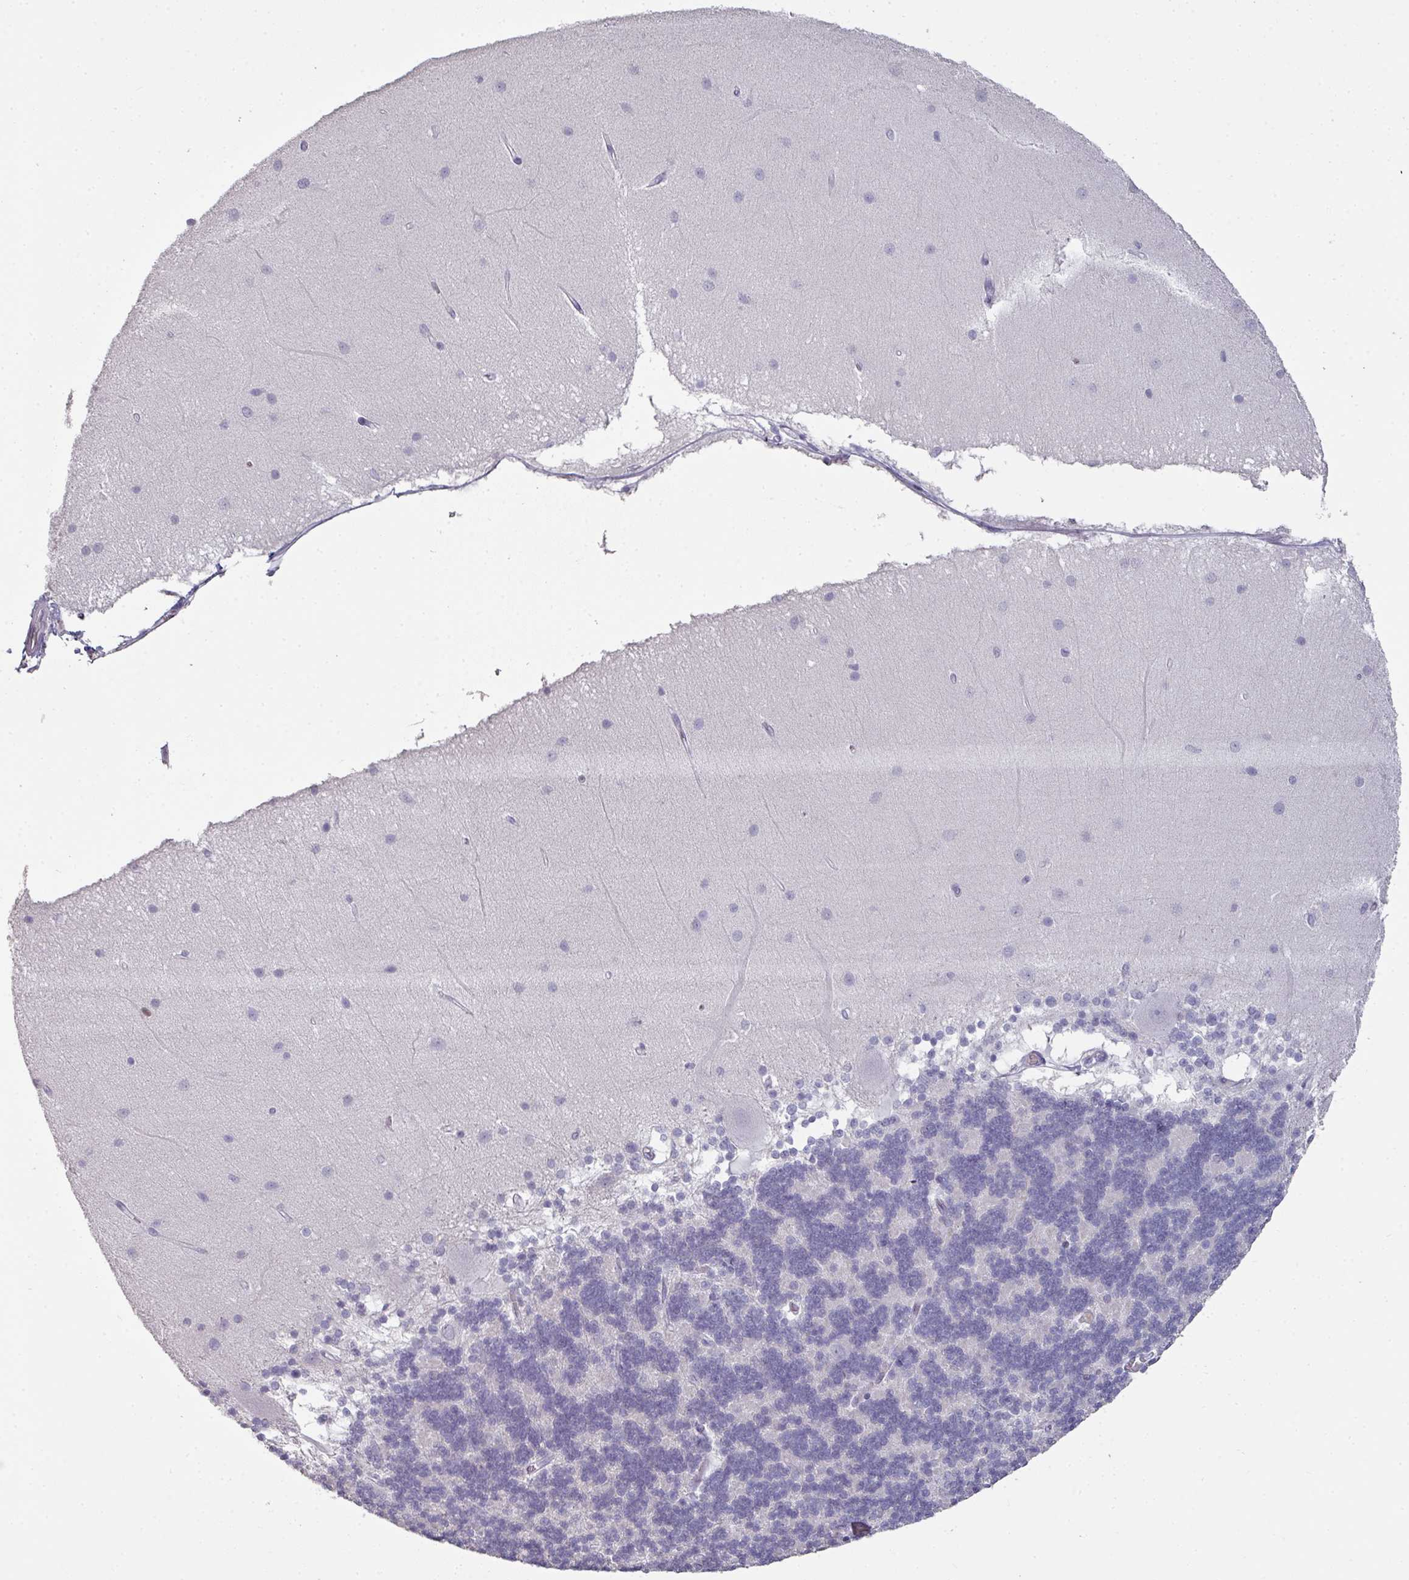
{"staining": {"intensity": "negative", "quantity": "none", "location": "none"}, "tissue": "cerebellum", "cell_type": "Cells in granular layer", "image_type": "normal", "snomed": [{"axis": "morphology", "description": "Normal tissue, NOS"}, {"axis": "topography", "description": "Cerebellum"}], "caption": "This is an IHC micrograph of unremarkable cerebellum. There is no staining in cells in granular layer.", "gene": "GTF2H3", "patient": {"sex": "female", "age": 54}}